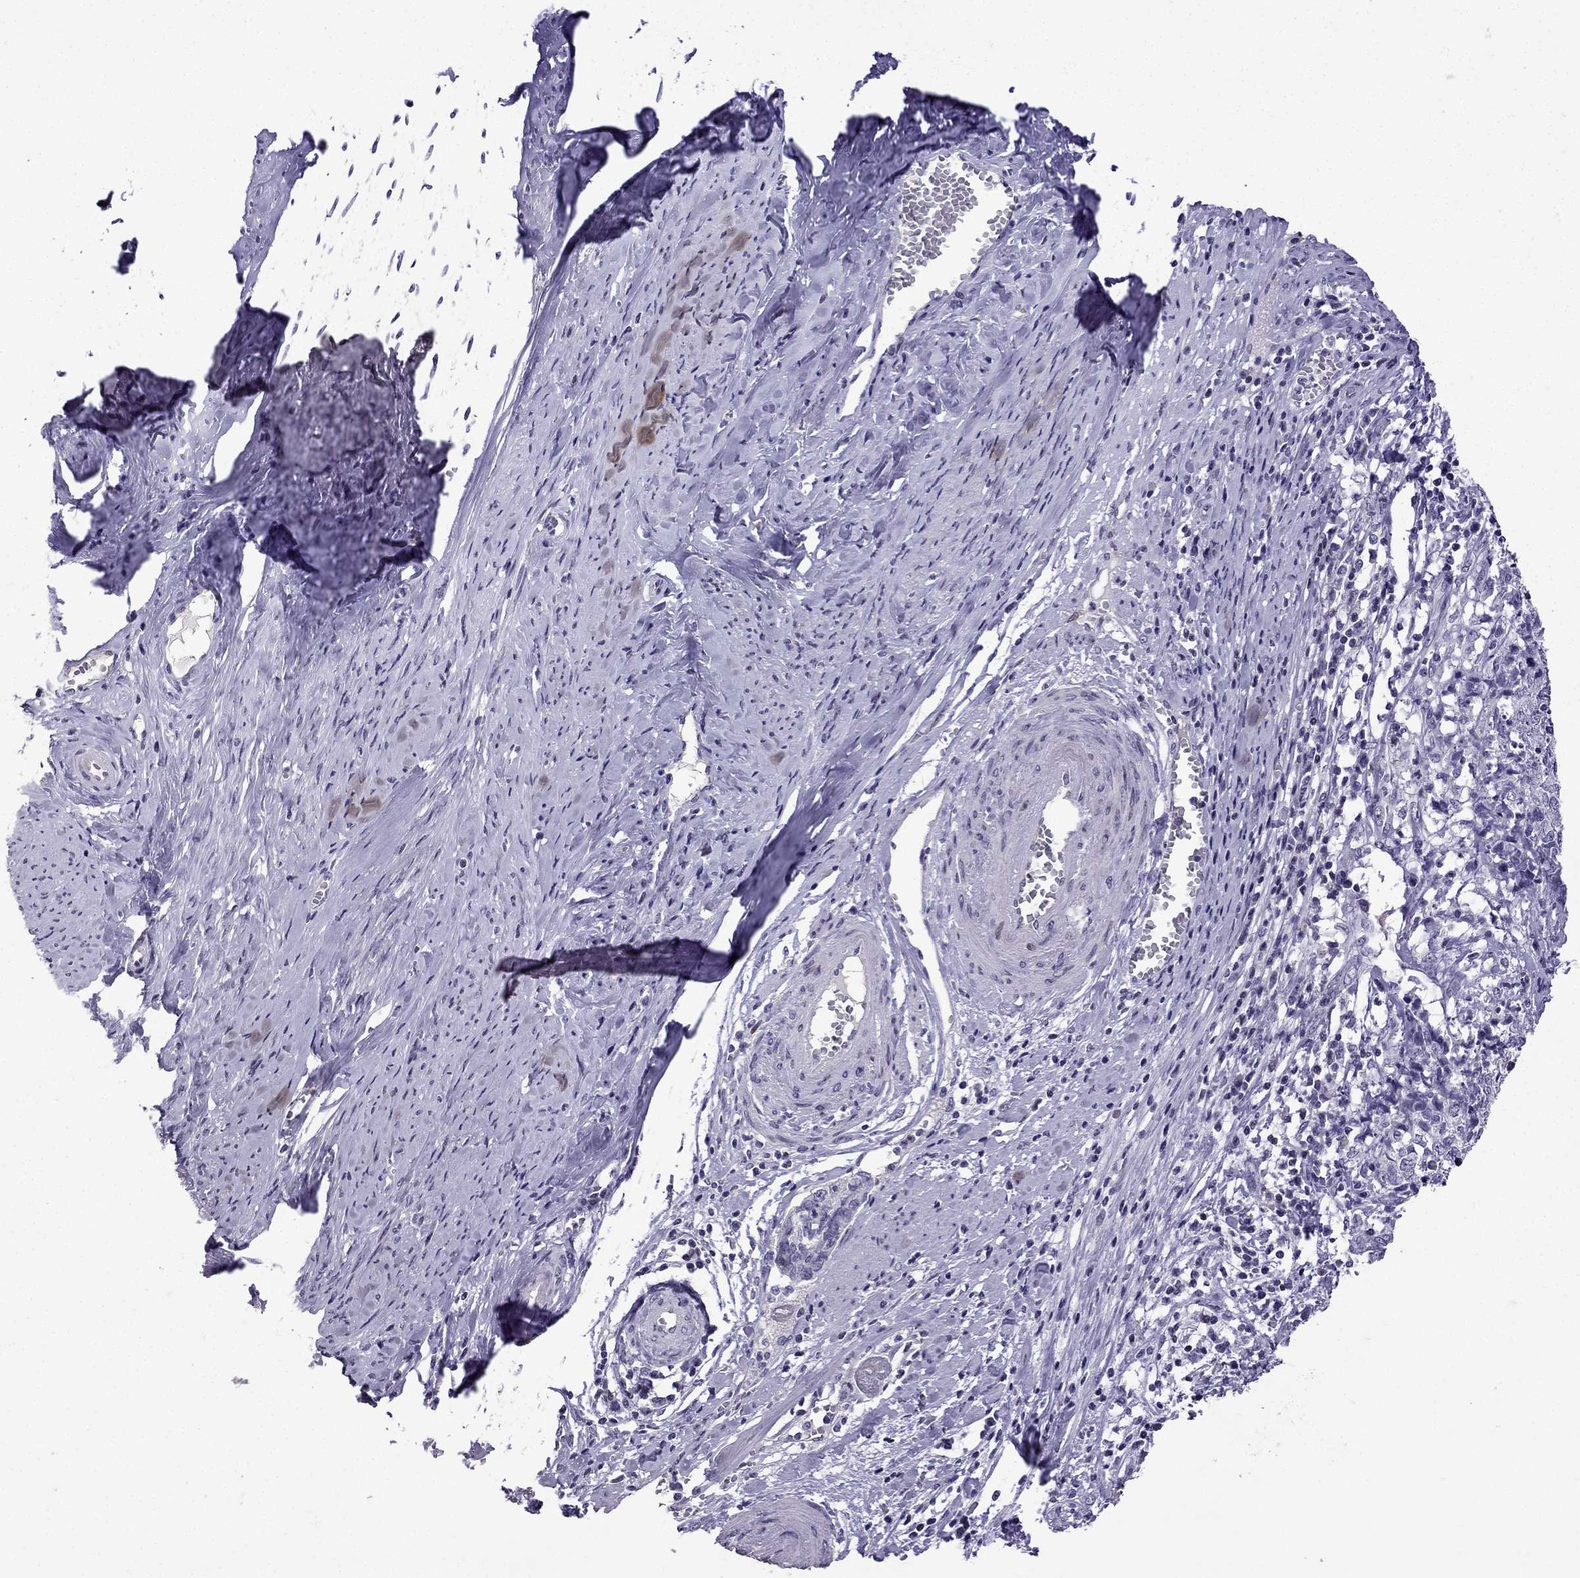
{"staining": {"intensity": "negative", "quantity": "none", "location": "none"}, "tissue": "cervical cancer", "cell_type": "Tumor cells", "image_type": "cancer", "snomed": [{"axis": "morphology", "description": "Squamous cell carcinoma, NOS"}, {"axis": "topography", "description": "Cervix"}], "caption": "An immunohistochemistry (IHC) micrograph of cervical squamous cell carcinoma is shown. There is no staining in tumor cells of cervical squamous cell carcinoma.", "gene": "TTN", "patient": {"sex": "female", "age": 63}}